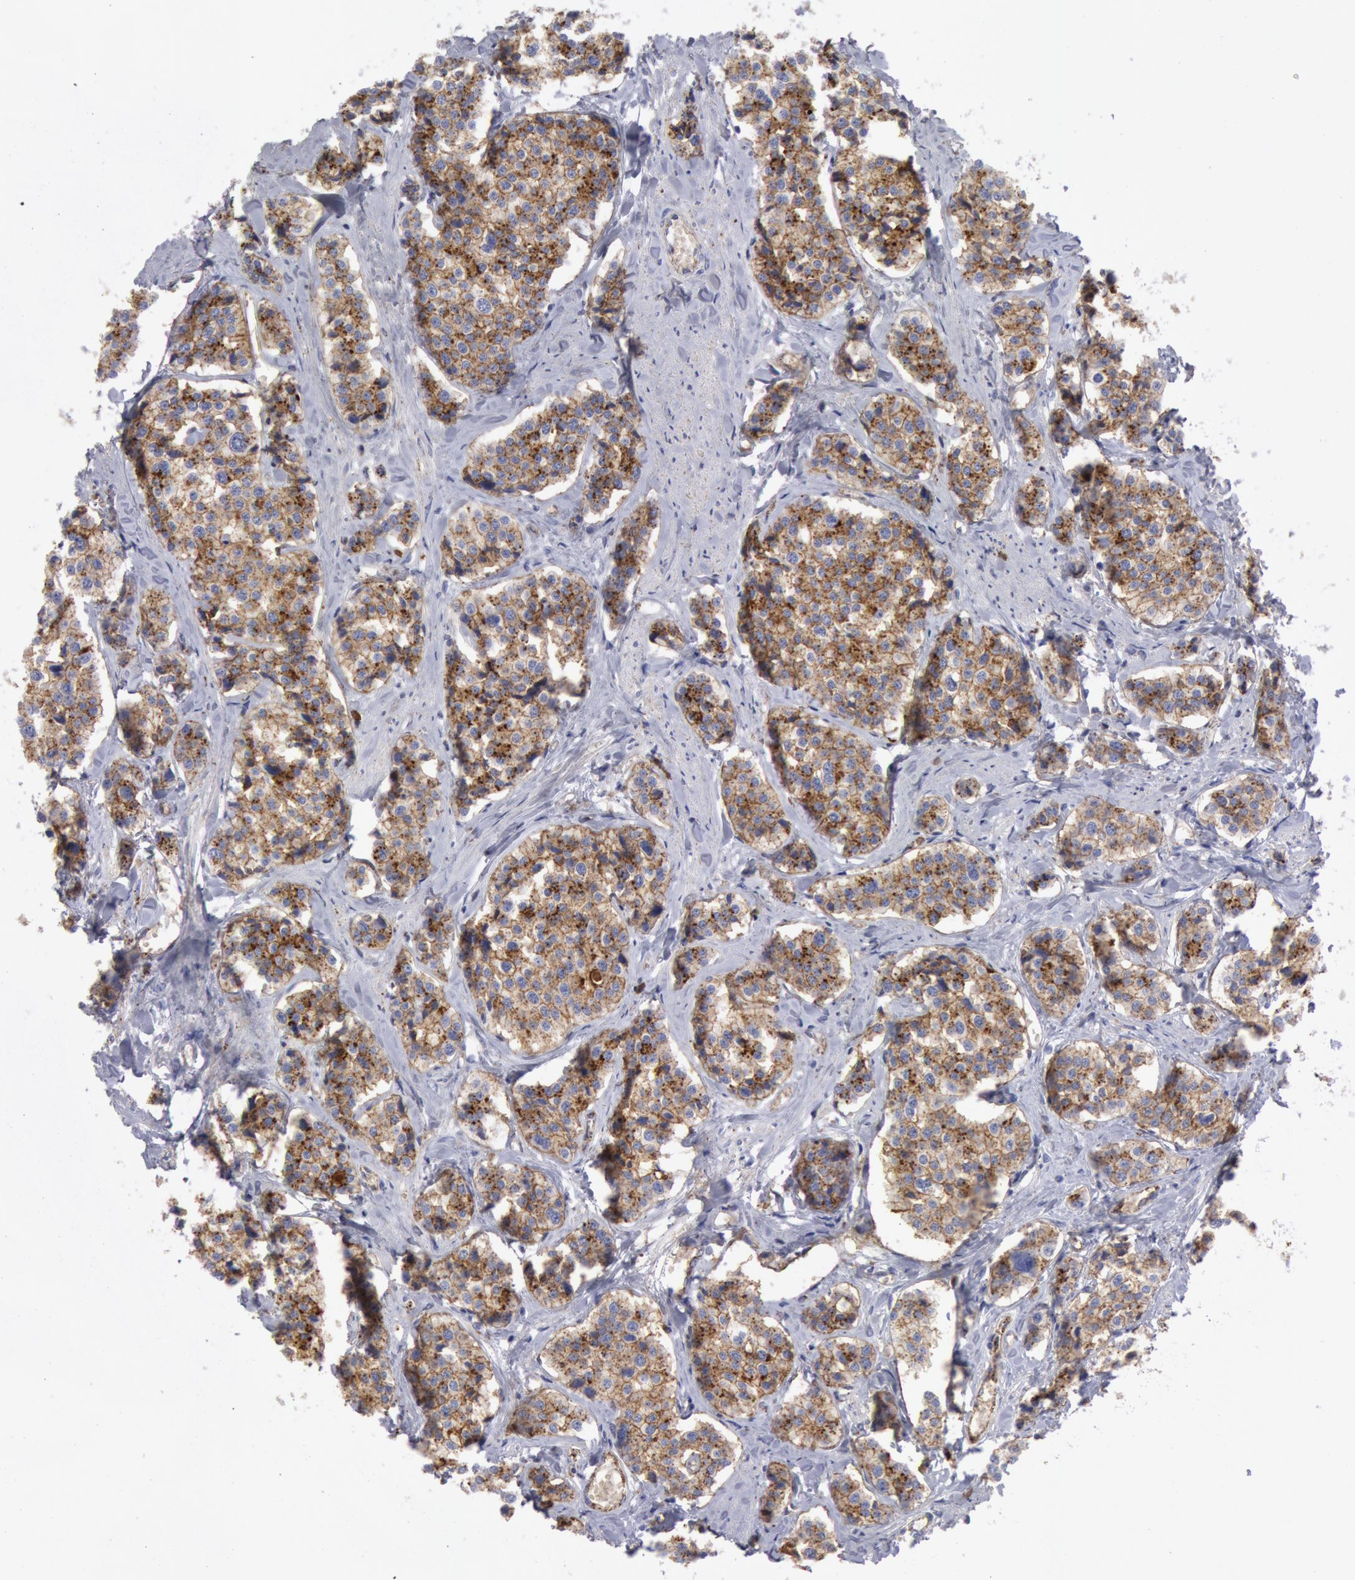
{"staining": {"intensity": "moderate", "quantity": ">75%", "location": "cytoplasmic/membranous"}, "tissue": "carcinoid", "cell_type": "Tumor cells", "image_type": "cancer", "snomed": [{"axis": "morphology", "description": "Carcinoid, malignant, NOS"}, {"axis": "topography", "description": "Small intestine"}], "caption": "Carcinoid stained for a protein reveals moderate cytoplasmic/membranous positivity in tumor cells.", "gene": "FLOT1", "patient": {"sex": "male", "age": 60}}